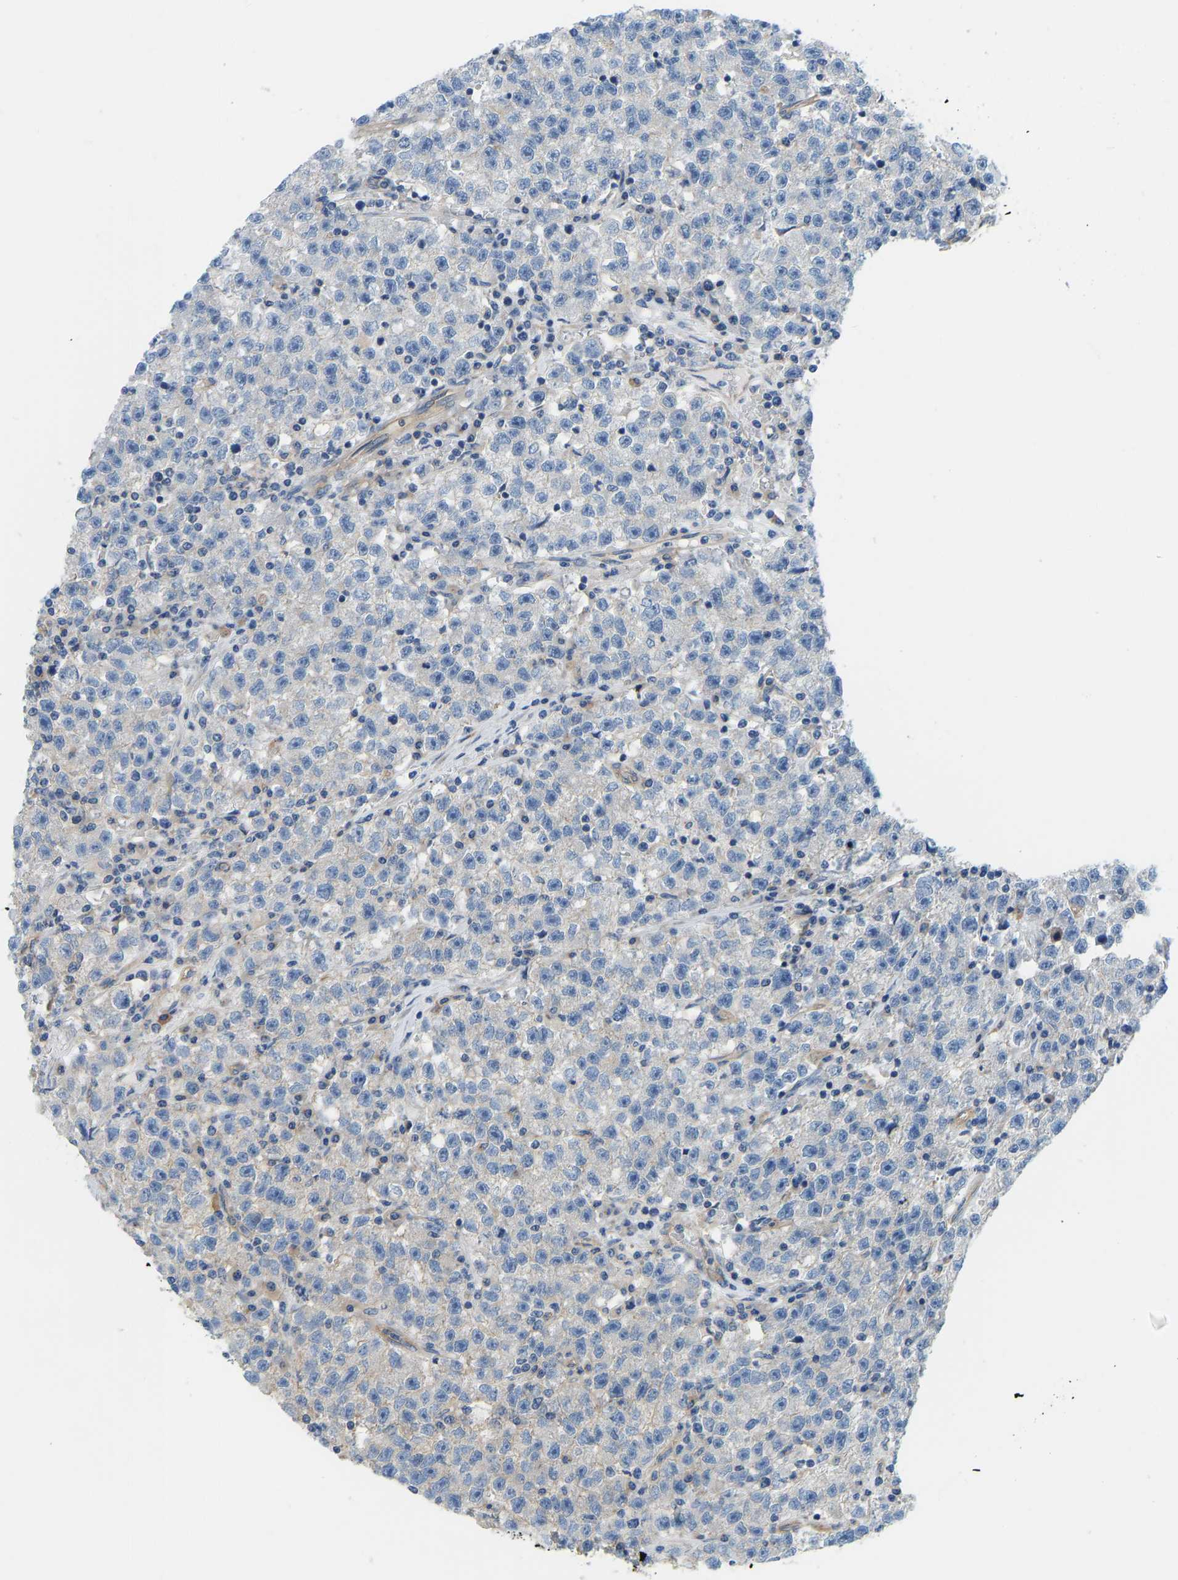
{"staining": {"intensity": "negative", "quantity": "none", "location": "none"}, "tissue": "testis cancer", "cell_type": "Tumor cells", "image_type": "cancer", "snomed": [{"axis": "morphology", "description": "Seminoma, NOS"}, {"axis": "topography", "description": "Testis"}], "caption": "This is an IHC image of human testis cancer. There is no positivity in tumor cells.", "gene": "CHAD", "patient": {"sex": "male", "age": 22}}